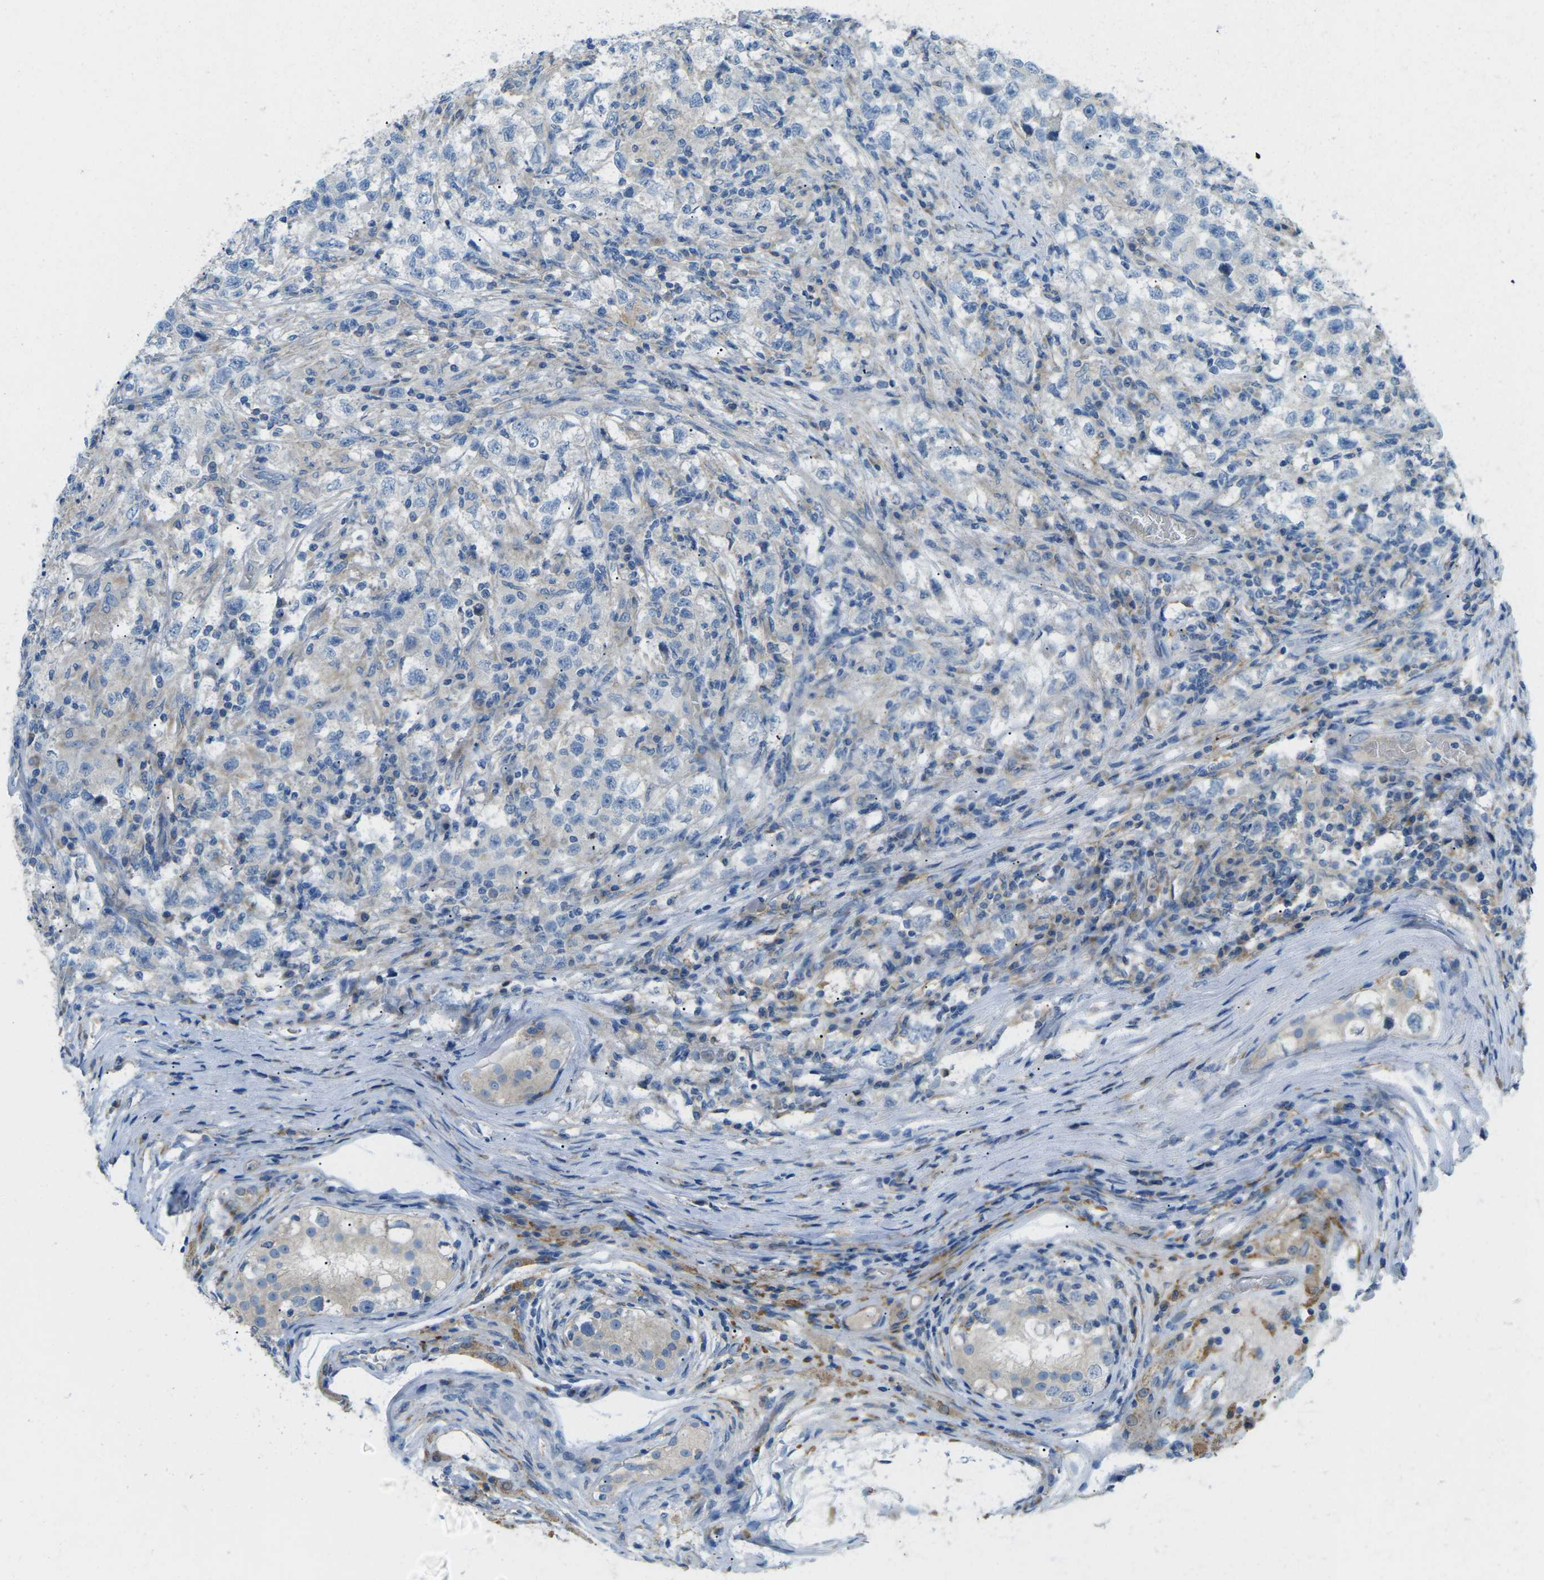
{"staining": {"intensity": "negative", "quantity": "none", "location": "none"}, "tissue": "testis cancer", "cell_type": "Tumor cells", "image_type": "cancer", "snomed": [{"axis": "morphology", "description": "Carcinoma, Embryonal, NOS"}, {"axis": "topography", "description": "Testis"}], "caption": "This is an IHC photomicrograph of testis cancer (embryonal carcinoma). There is no expression in tumor cells.", "gene": "MYLK4", "patient": {"sex": "male", "age": 21}}